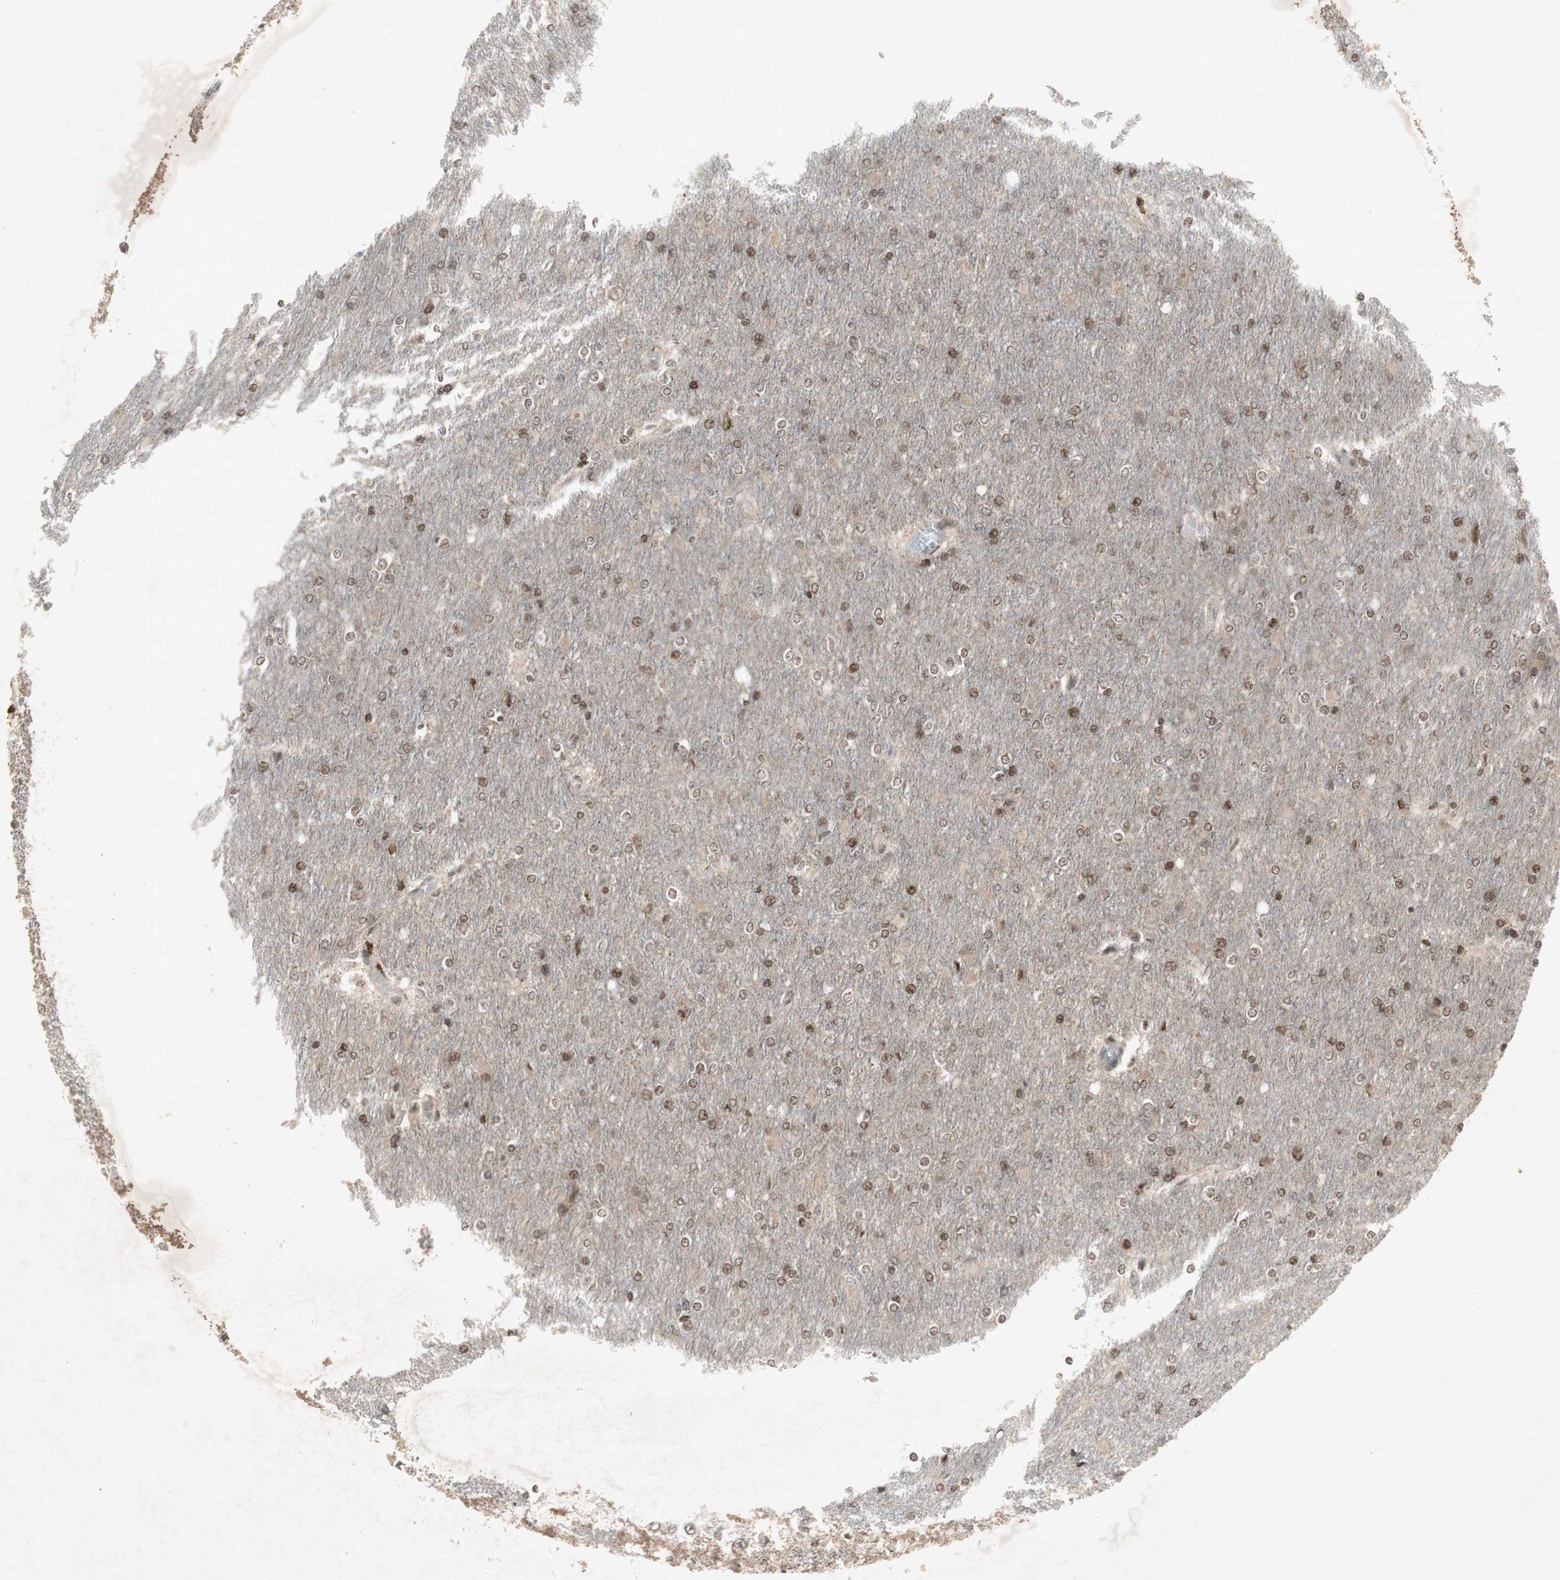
{"staining": {"intensity": "moderate", "quantity": "25%-75%", "location": "cytoplasmic/membranous,nuclear"}, "tissue": "glioma", "cell_type": "Tumor cells", "image_type": "cancer", "snomed": [{"axis": "morphology", "description": "Glioma, malignant, High grade"}, {"axis": "topography", "description": "Cerebral cortex"}], "caption": "Human malignant glioma (high-grade) stained with a brown dye shows moderate cytoplasmic/membranous and nuclear positive positivity in approximately 25%-75% of tumor cells.", "gene": "PLXNA1", "patient": {"sex": "female", "age": 36}}